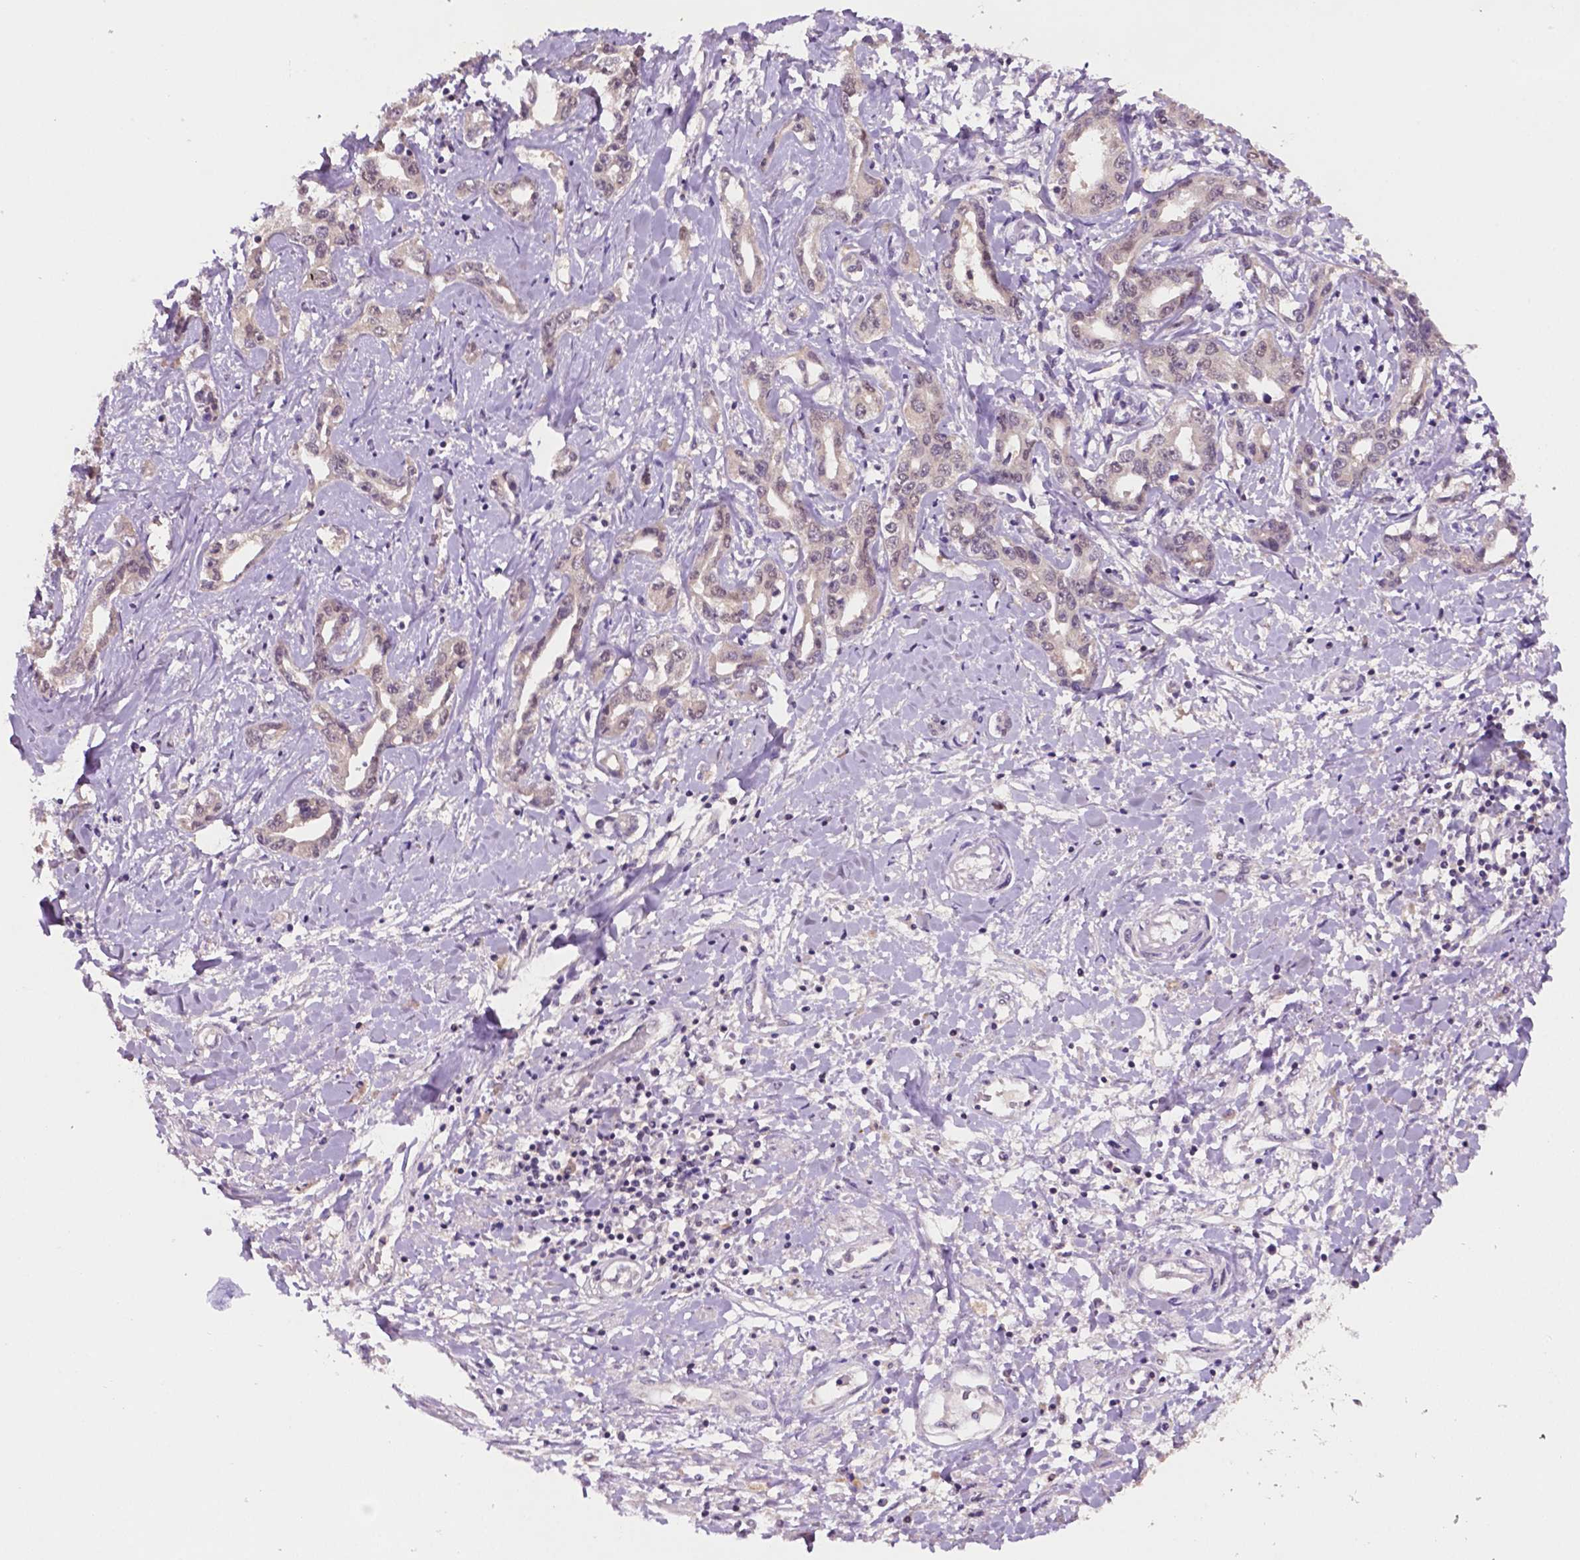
{"staining": {"intensity": "negative", "quantity": "none", "location": "none"}, "tissue": "liver cancer", "cell_type": "Tumor cells", "image_type": "cancer", "snomed": [{"axis": "morphology", "description": "Cholangiocarcinoma"}, {"axis": "topography", "description": "Liver"}], "caption": "An immunohistochemistry photomicrograph of liver cholangiocarcinoma is shown. There is no staining in tumor cells of liver cholangiocarcinoma.", "gene": "MROH6", "patient": {"sex": "male", "age": 59}}